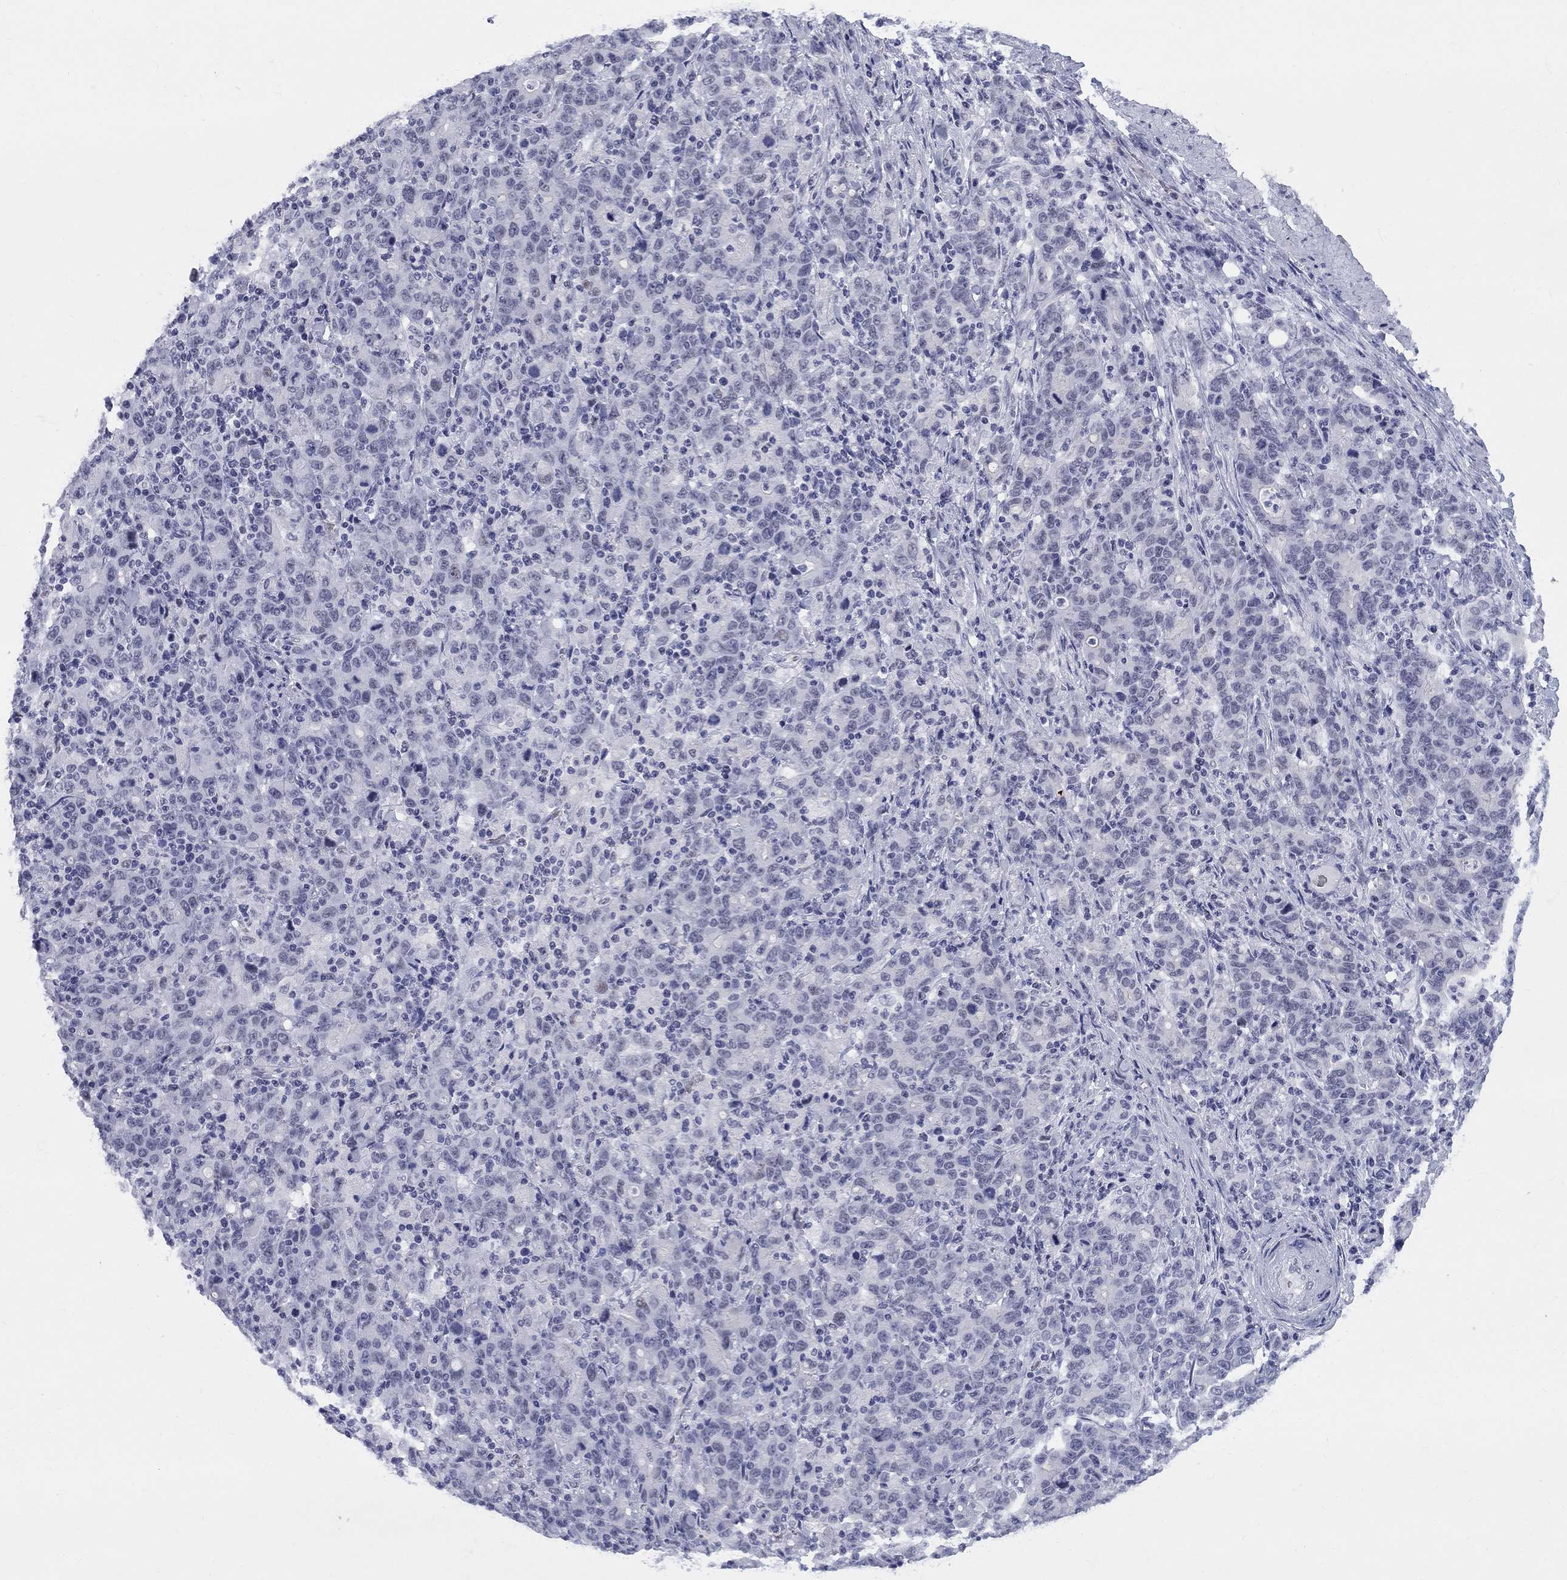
{"staining": {"intensity": "negative", "quantity": "none", "location": "none"}, "tissue": "stomach cancer", "cell_type": "Tumor cells", "image_type": "cancer", "snomed": [{"axis": "morphology", "description": "Adenocarcinoma, NOS"}, {"axis": "topography", "description": "Stomach, upper"}], "caption": "An immunohistochemistry (IHC) micrograph of stomach cancer (adenocarcinoma) is shown. There is no staining in tumor cells of stomach cancer (adenocarcinoma). The staining is performed using DAB (3,3'-diaminobenzidine) brown chromogen with nuclei counter-stained in using hematoxylin.", "gene": "DMTN", "patient": {"sex": "male", "age": 69}}